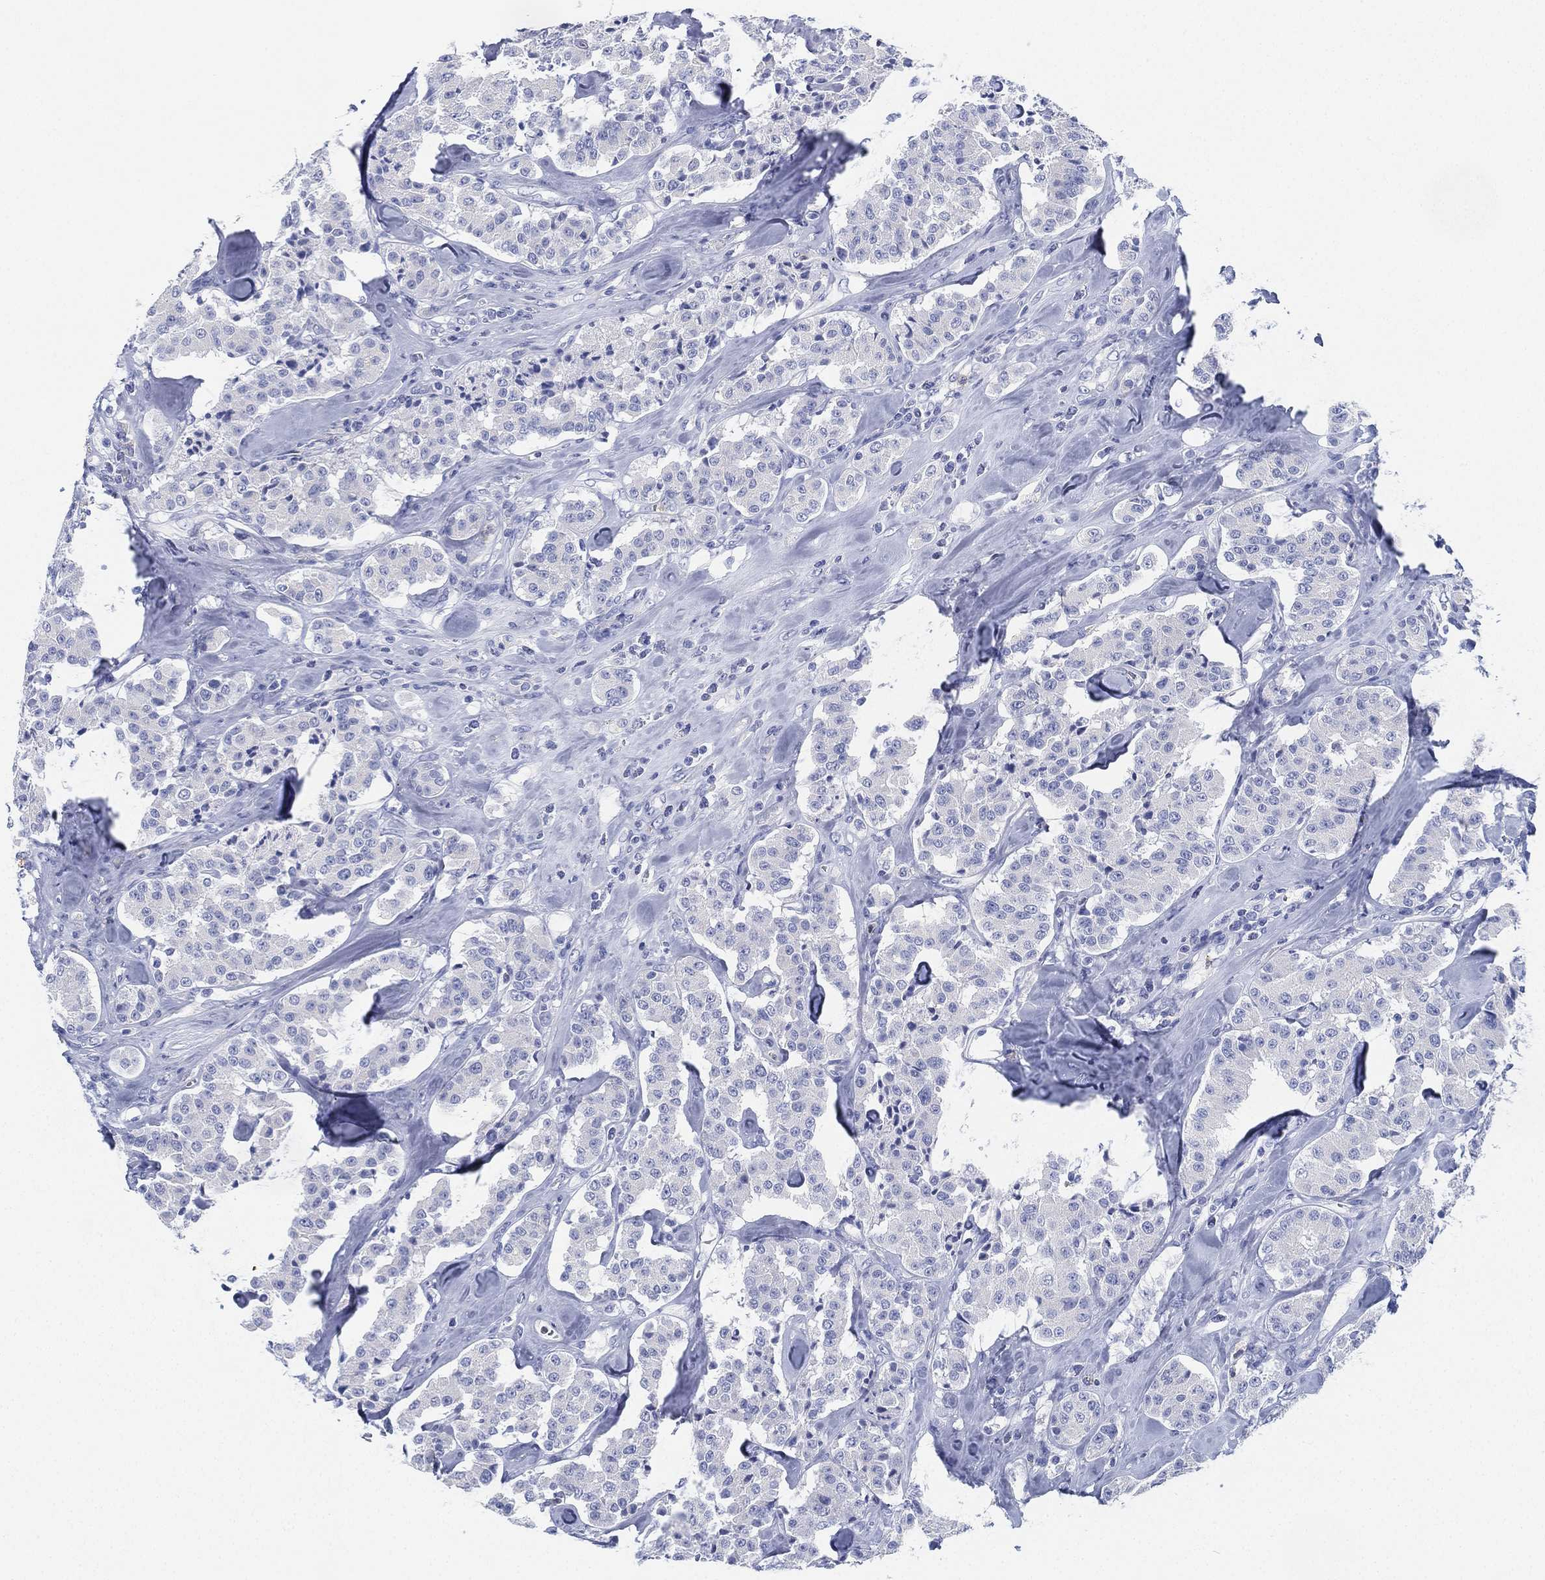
{"staining": {"intensity": "negative", "quantity": "none", "location": "none"}, "tissue": "carcinoid", "cell_type": "Tumor cells", "image_type": "cancer", "snomed": [{"axis": "morphology", "description": "Carcinoid, malignant, NOS"}, {"axis": "topography", "description": "Pancreas"}], "caption": "Human carcinoid stained for a protein using IHC exhibits no expression in tumor cells.", "gene": "DEFB121", "patient": {"sex": "male", "age": 41}}